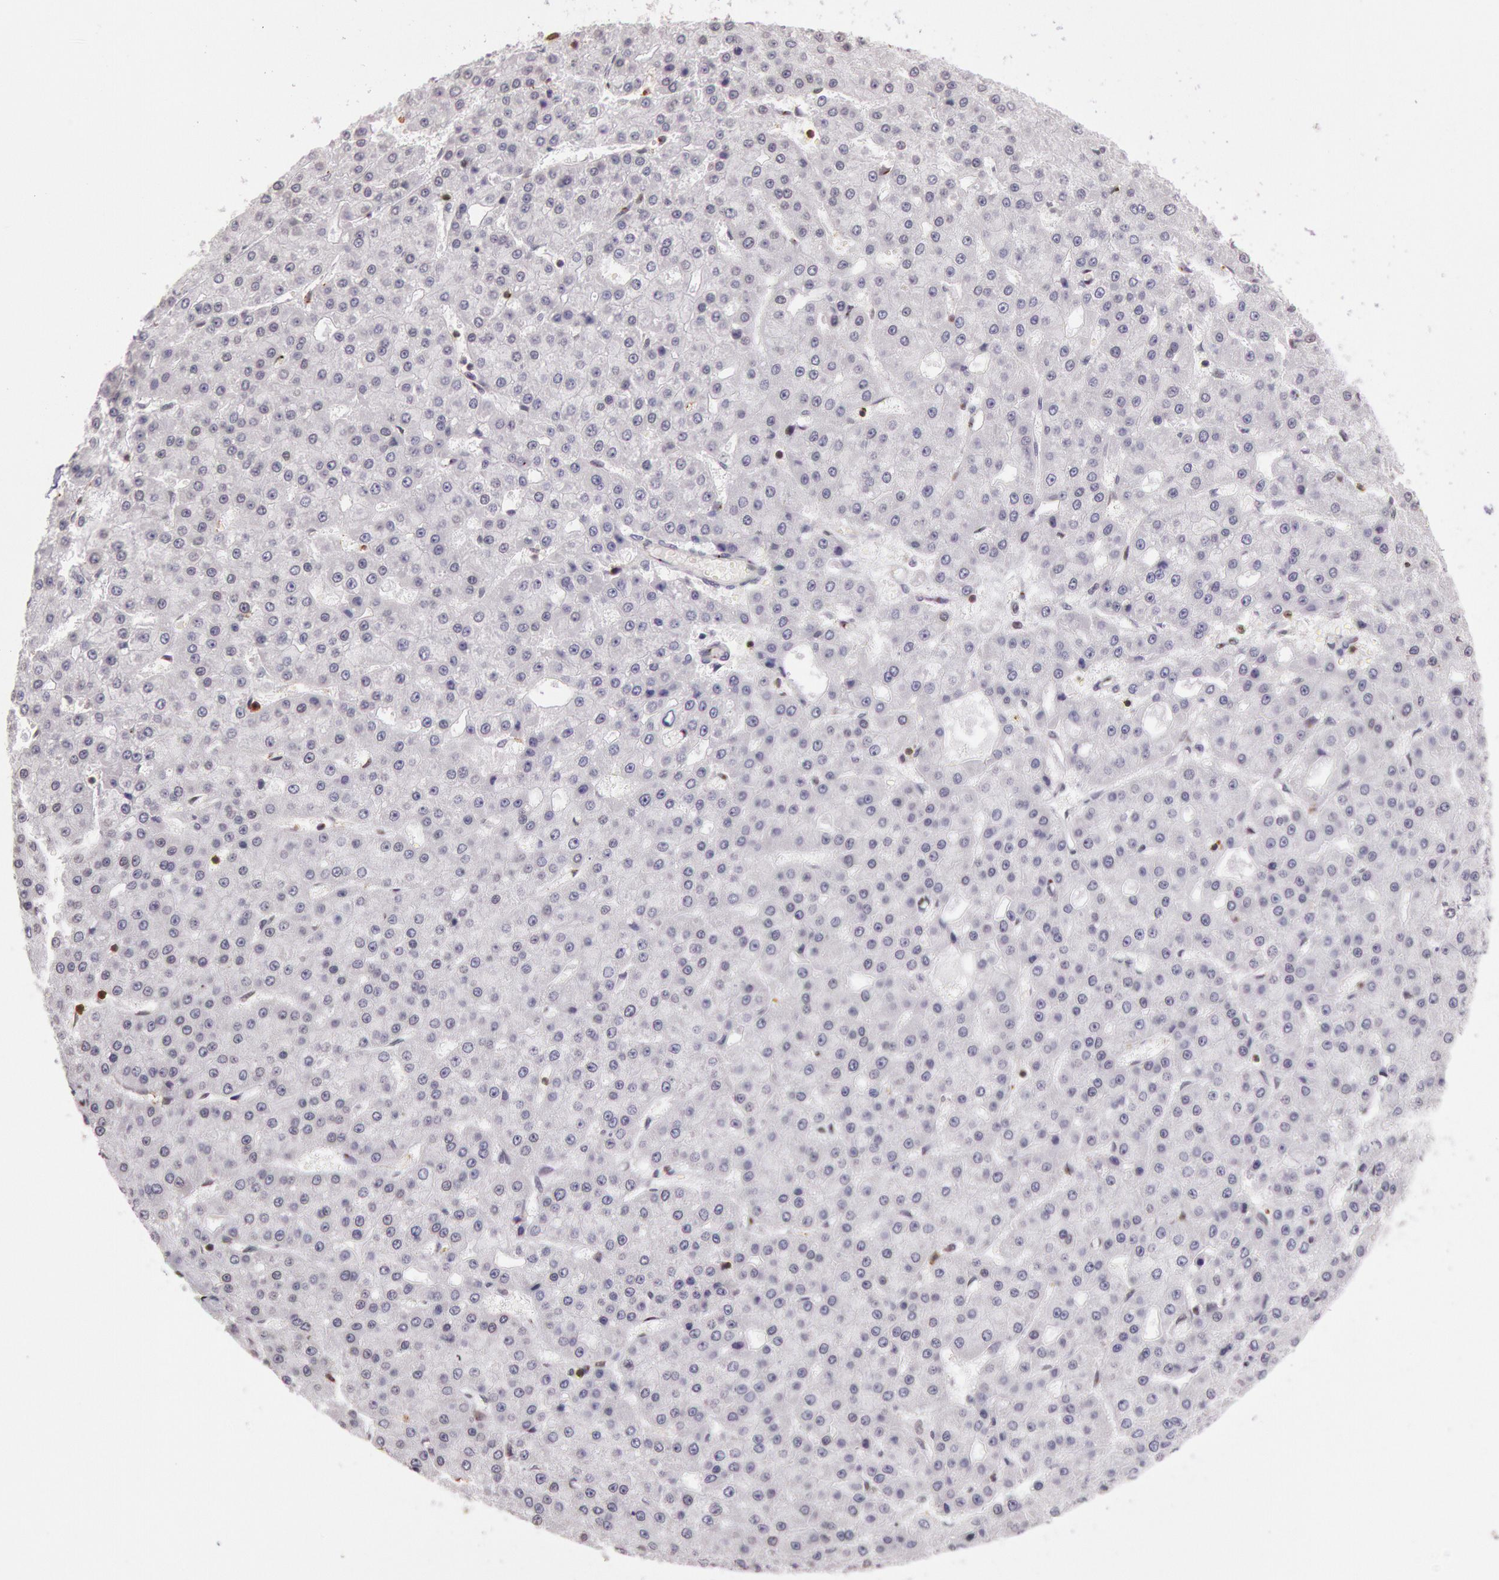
{"staining": {"intensity": "negative", "quantity": "none", "location": "none"}, "tissue": "liver cancer", "cell_type": "Tumor cells", "image_type": "cancer", "snomed": [{"axis": "morphology", "description": "Carcinoma, Hepatocellular, NOS"}, {"axis": "topography", "description": "Liver"}], "caption": "Hepatocellular carcinoma (liver) was stained to show a protein in brown. There is no significant positivity in tumor cells.", "gene": "HIF1A", "patient": {"sex": "male", "age": 47}}